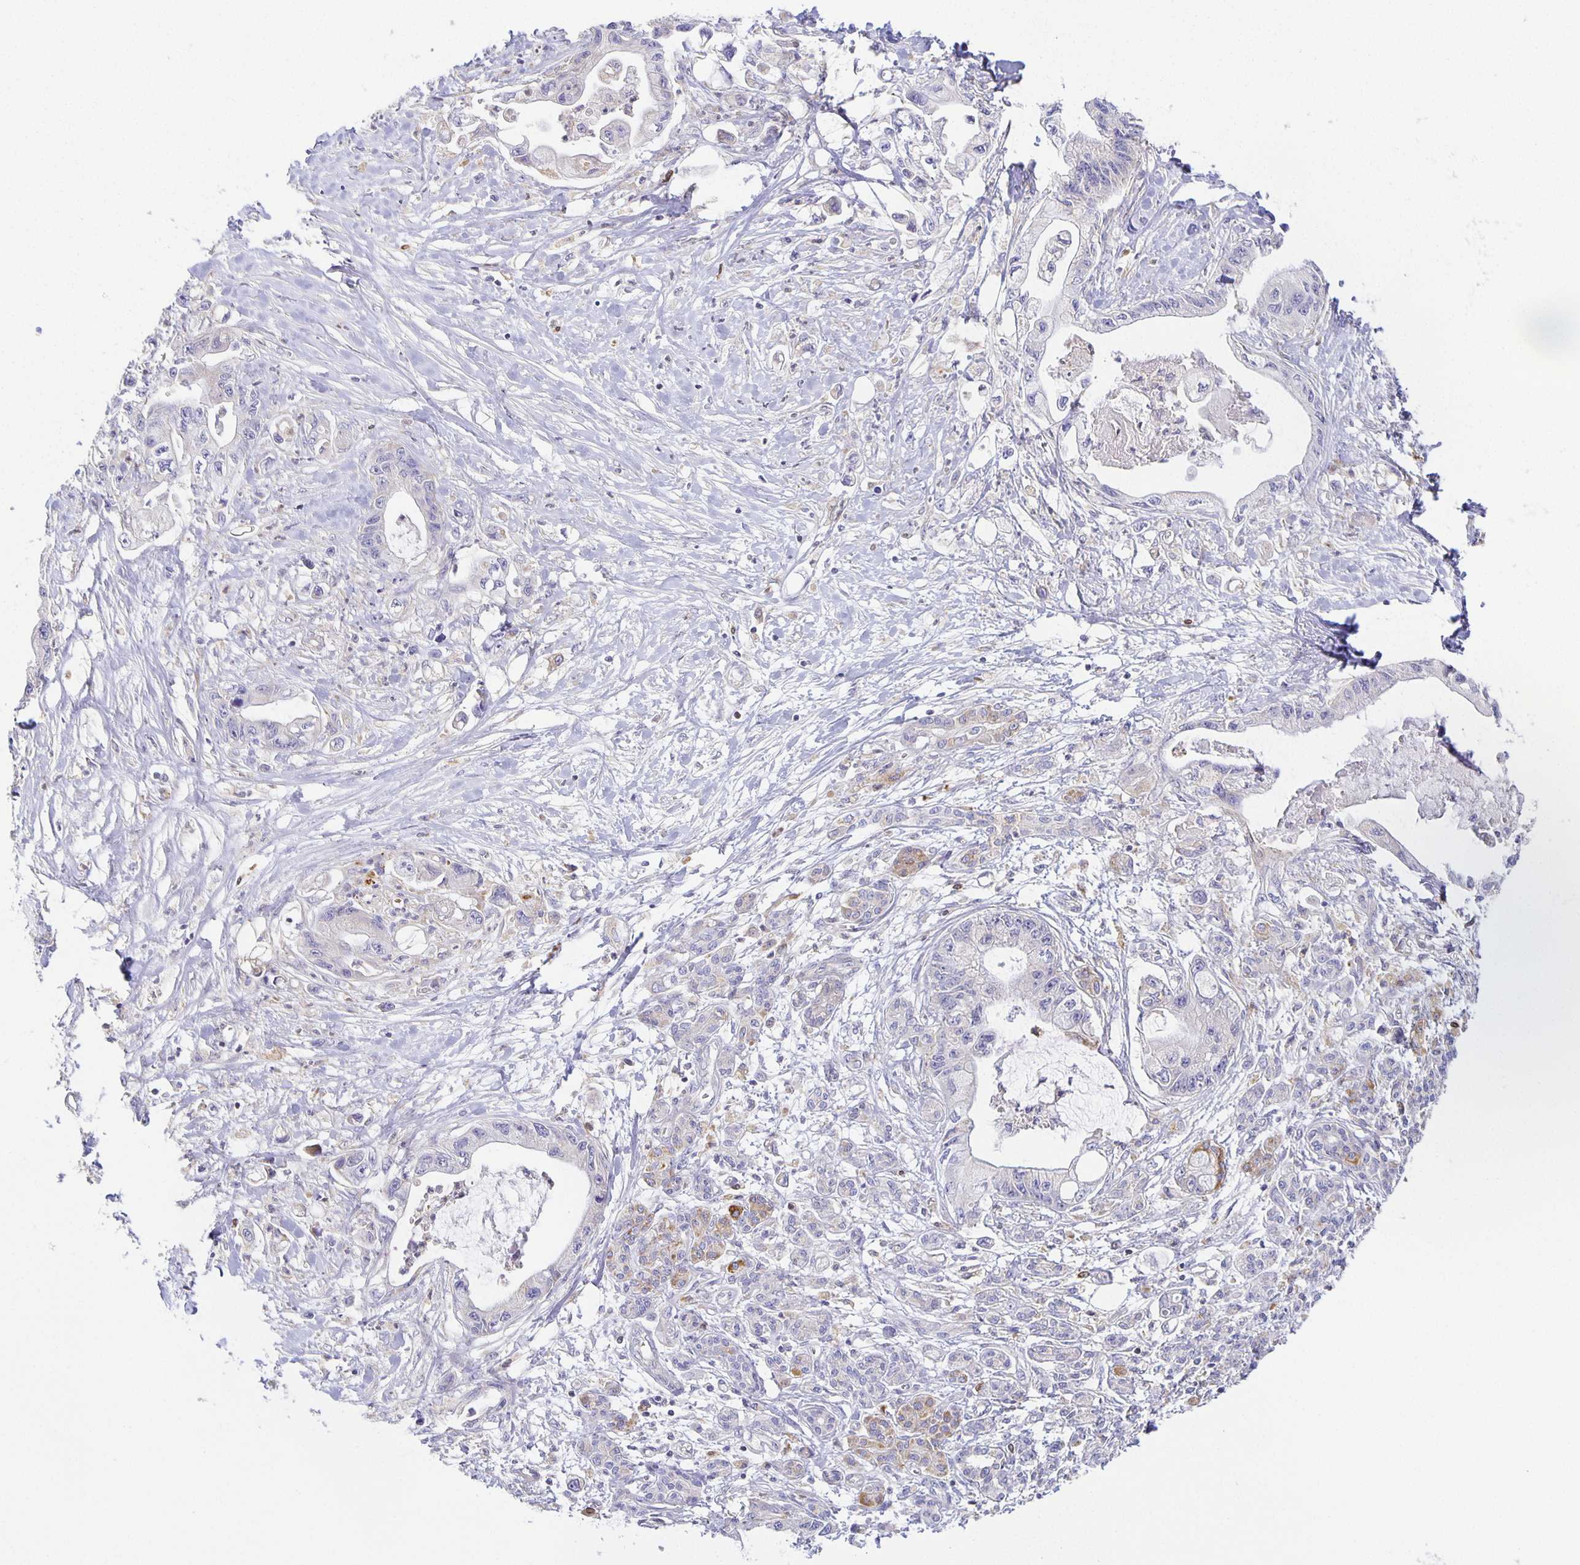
{"staining": {"intensity": "negative", "quantity": "none", "location": "none"}, "tissue": "pancreatic cancer", "cell_type": "Tumor cells", "image_type": "cancer", "snomed": [{"axis": "morphology", "description": "Adenocarcinoma, NOS"}, {"axis": "topography", "description": "Pancreas"}], "caption": "IHC photomicrograph of neoplastic tissue: pancreatic cancer (adenocarcinoma) stained with DAB (3,3'-diaminobenzidine) exhibits no significant protein positivity in tumor cells.", "gene": "FLRT3", "patient": {"sex": "male", "age": 61}}